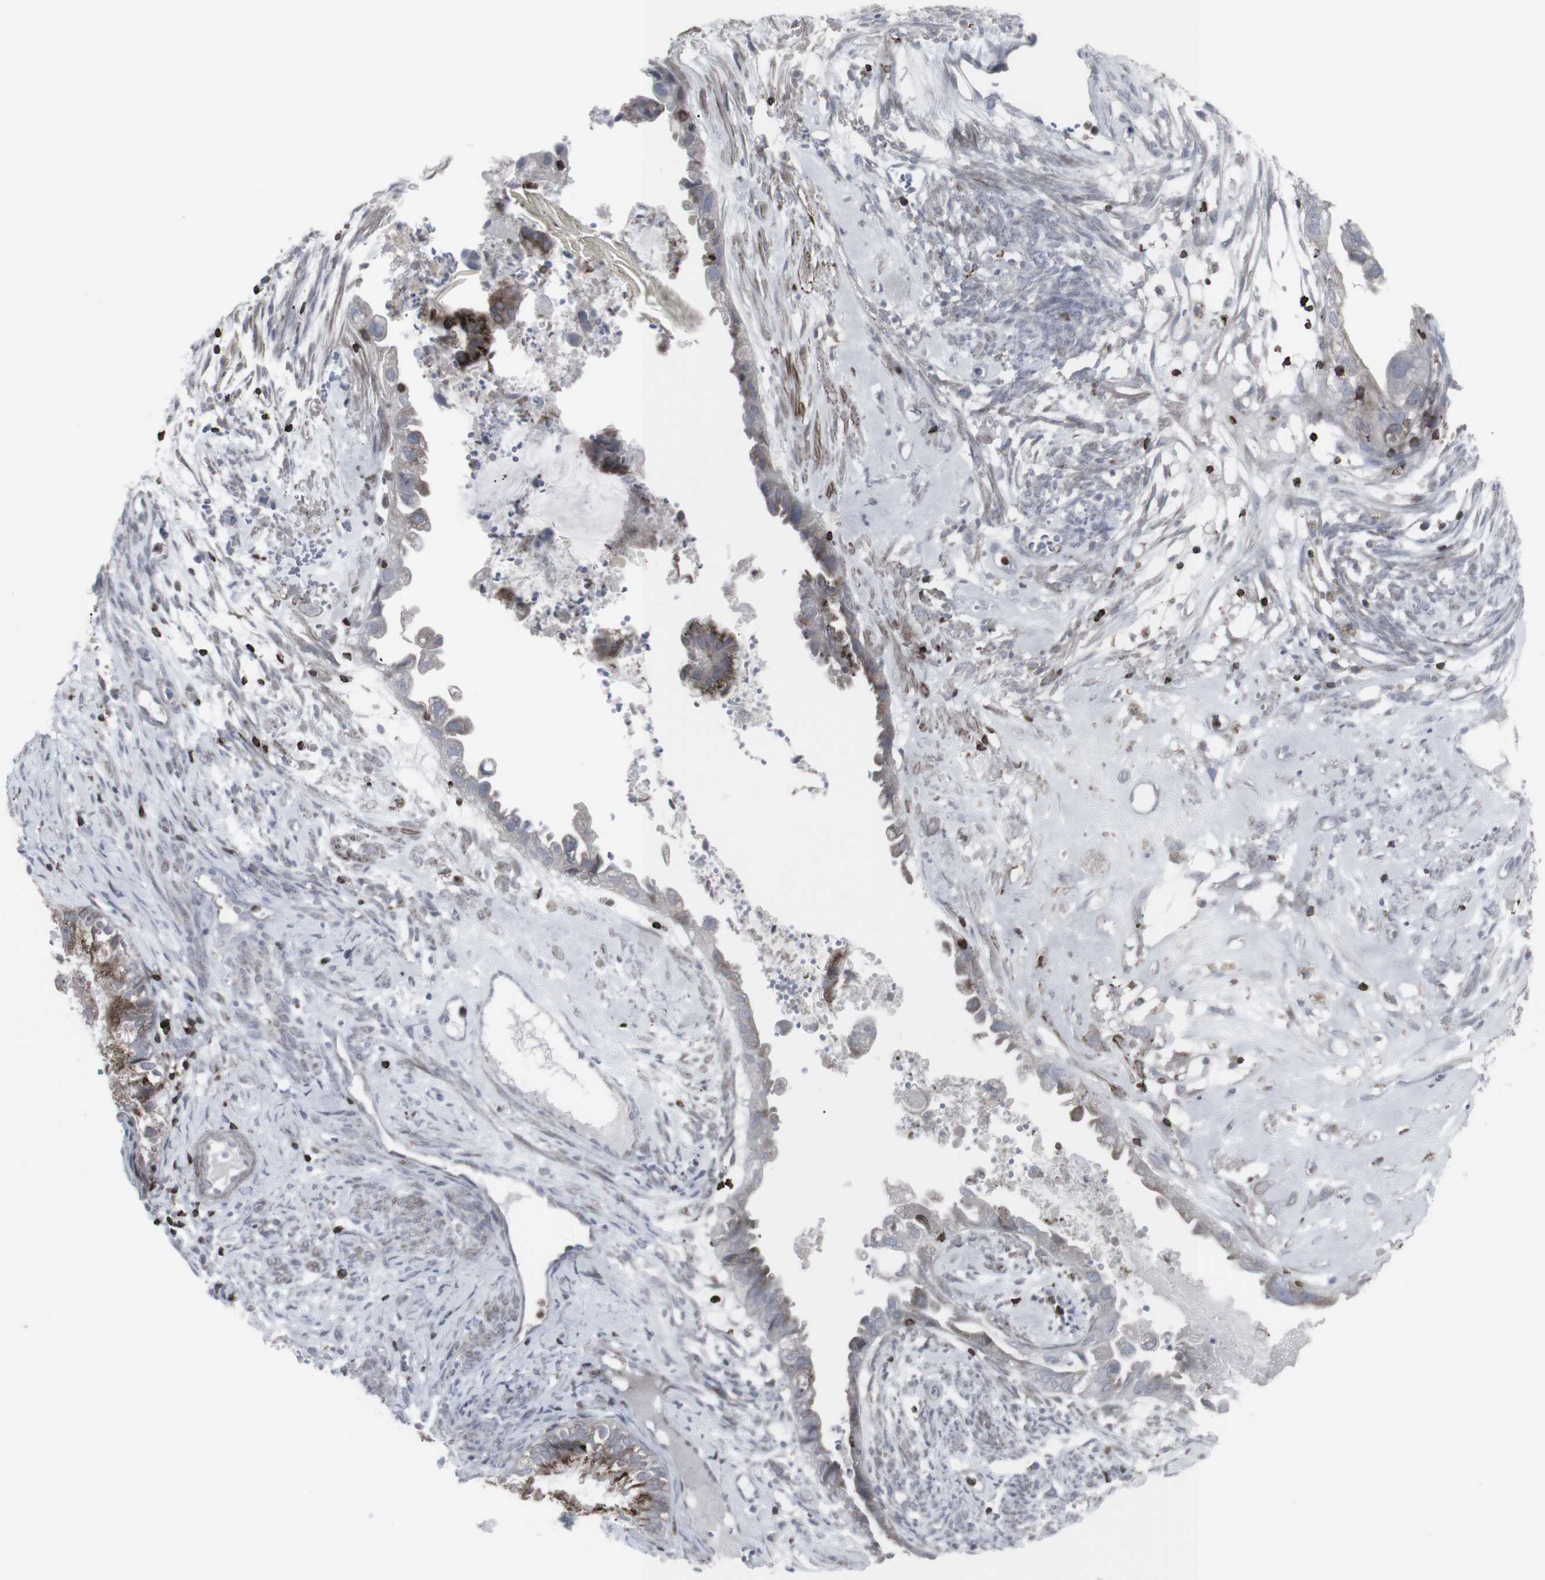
{"staining": {"intensity": "moderate", "quantity": ">75%", "location": "cytoplasmic/membranous"}, "tissue": "cervical cancer", "cell_type": "Tumor cells", "image_type": "cancer", "snomed": [{"axis": "morphology", "description": "Normal tissue, NOS"}, {"axis": "morphology", "description": "Adenocarcinoma, NOS"}, {"axis": "topography", "description": "Cervix"}, {"axis": "topography", "description": "Endometrium"}], "caption": "A medium amount of moderate cytoplasmic/membranous staining is seen in about >75% of tumor cells in cervical adenocarcinoma tissue.", "gene": "APOBEC2", "patient": {"sex": "female", "age": 86}}